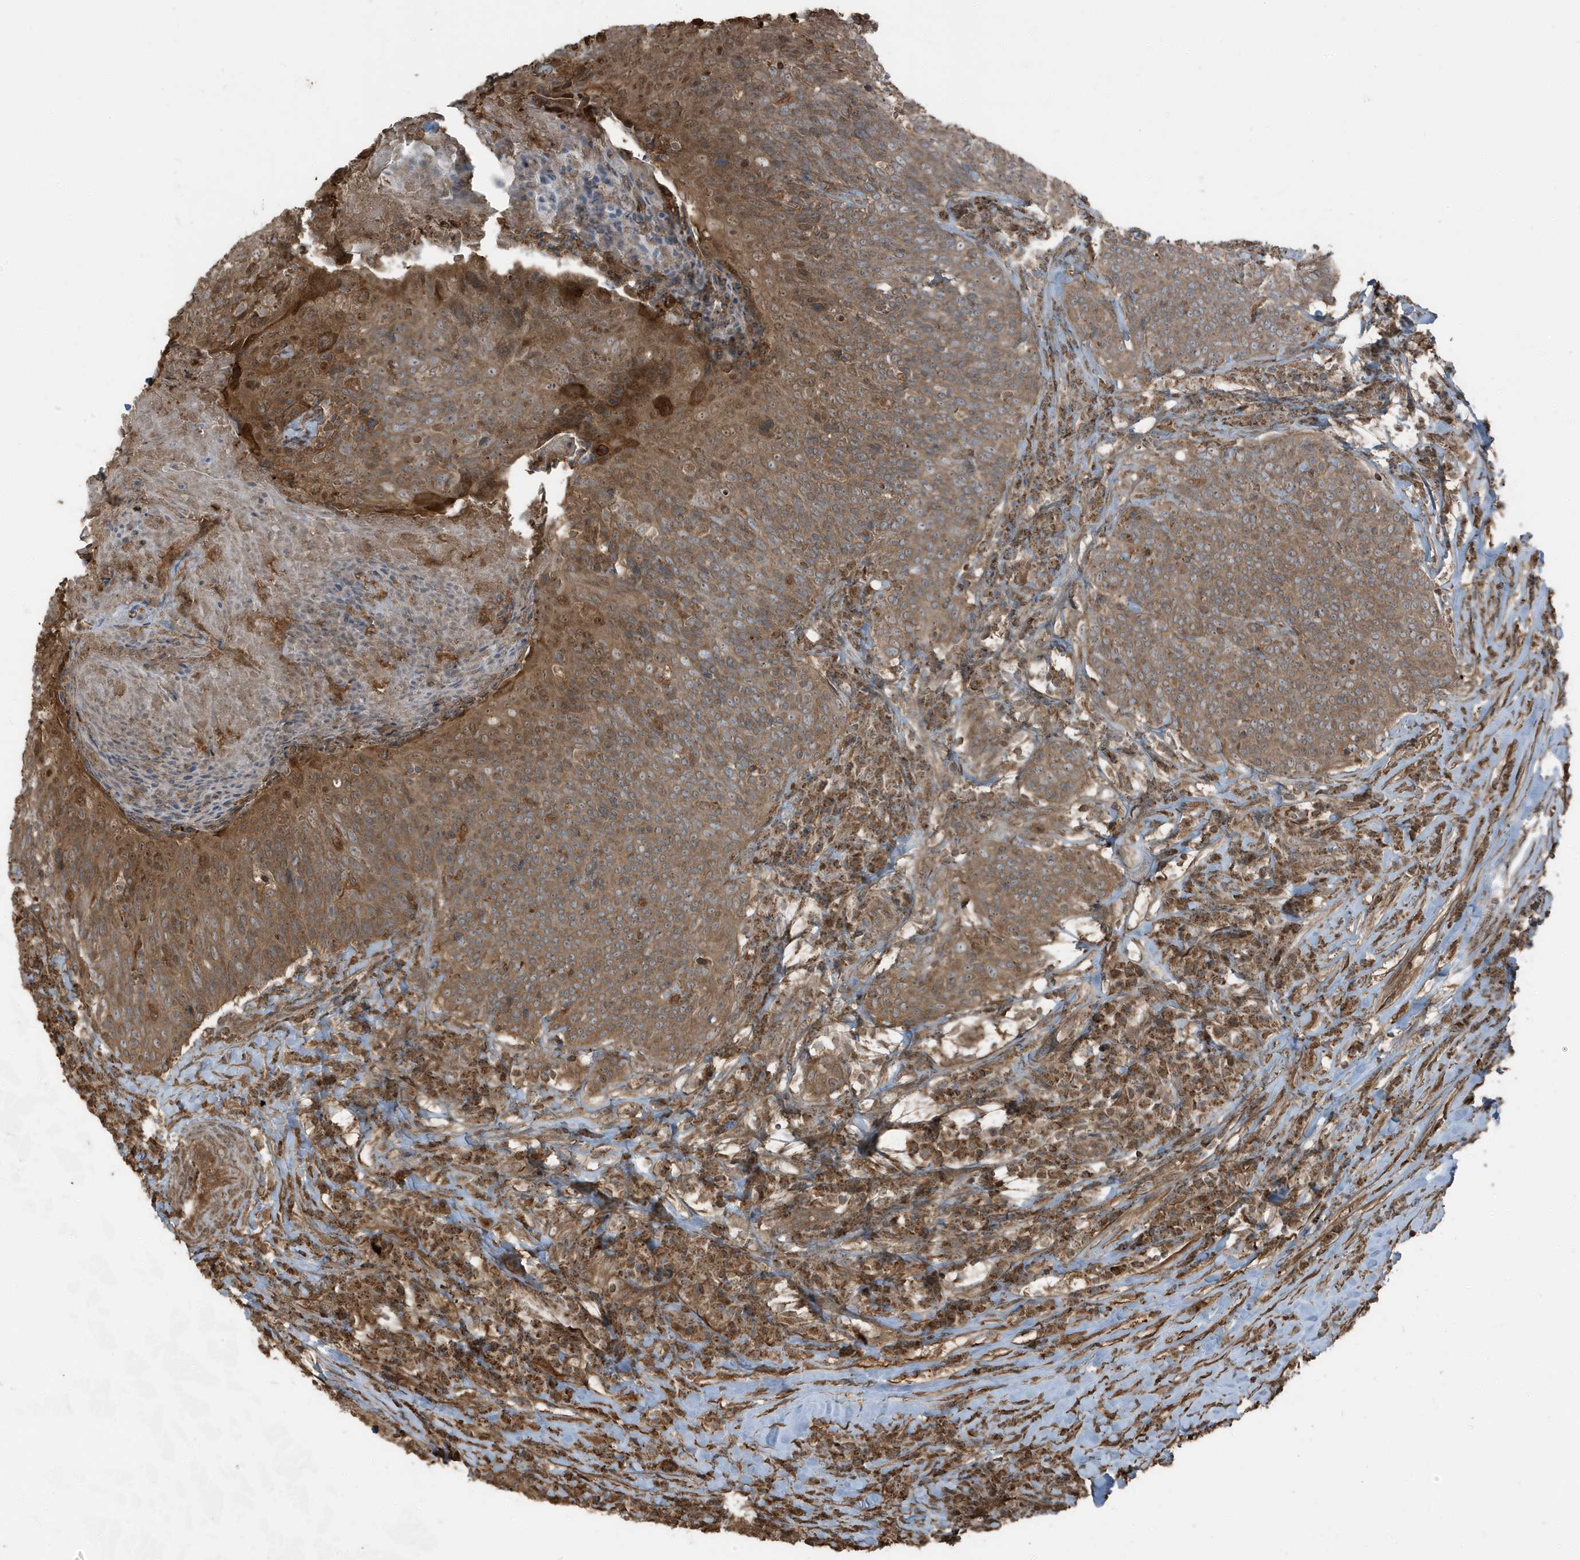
{"staining": {"intensity": "strong", "quantity": ">75%", "location": "cytoplasmic/membranous"}, "tissue": "head and neck cancer", "cell_type": "Tumor cells", "image_type": "cancer", "snomed": [{"axis": "morphology", "description": "Squamous cell carcinoma, NOS"}, {"axis": "morphology", "description": "Squamous cell carcinoma, metastatic, NOS"}, {"axis": "topography", "description": "Lymph node"}, {"axis": "topography", "description": "Head-Neck"}], "caption": "Head and neck cancer (squamous cell carcinoma) stained with IHC reveals strong cytoplasmic/membranous positivity in about >75% of tumor cells.", "gene": "AZI2", "patient": {"sex": "male", "age": 62}}